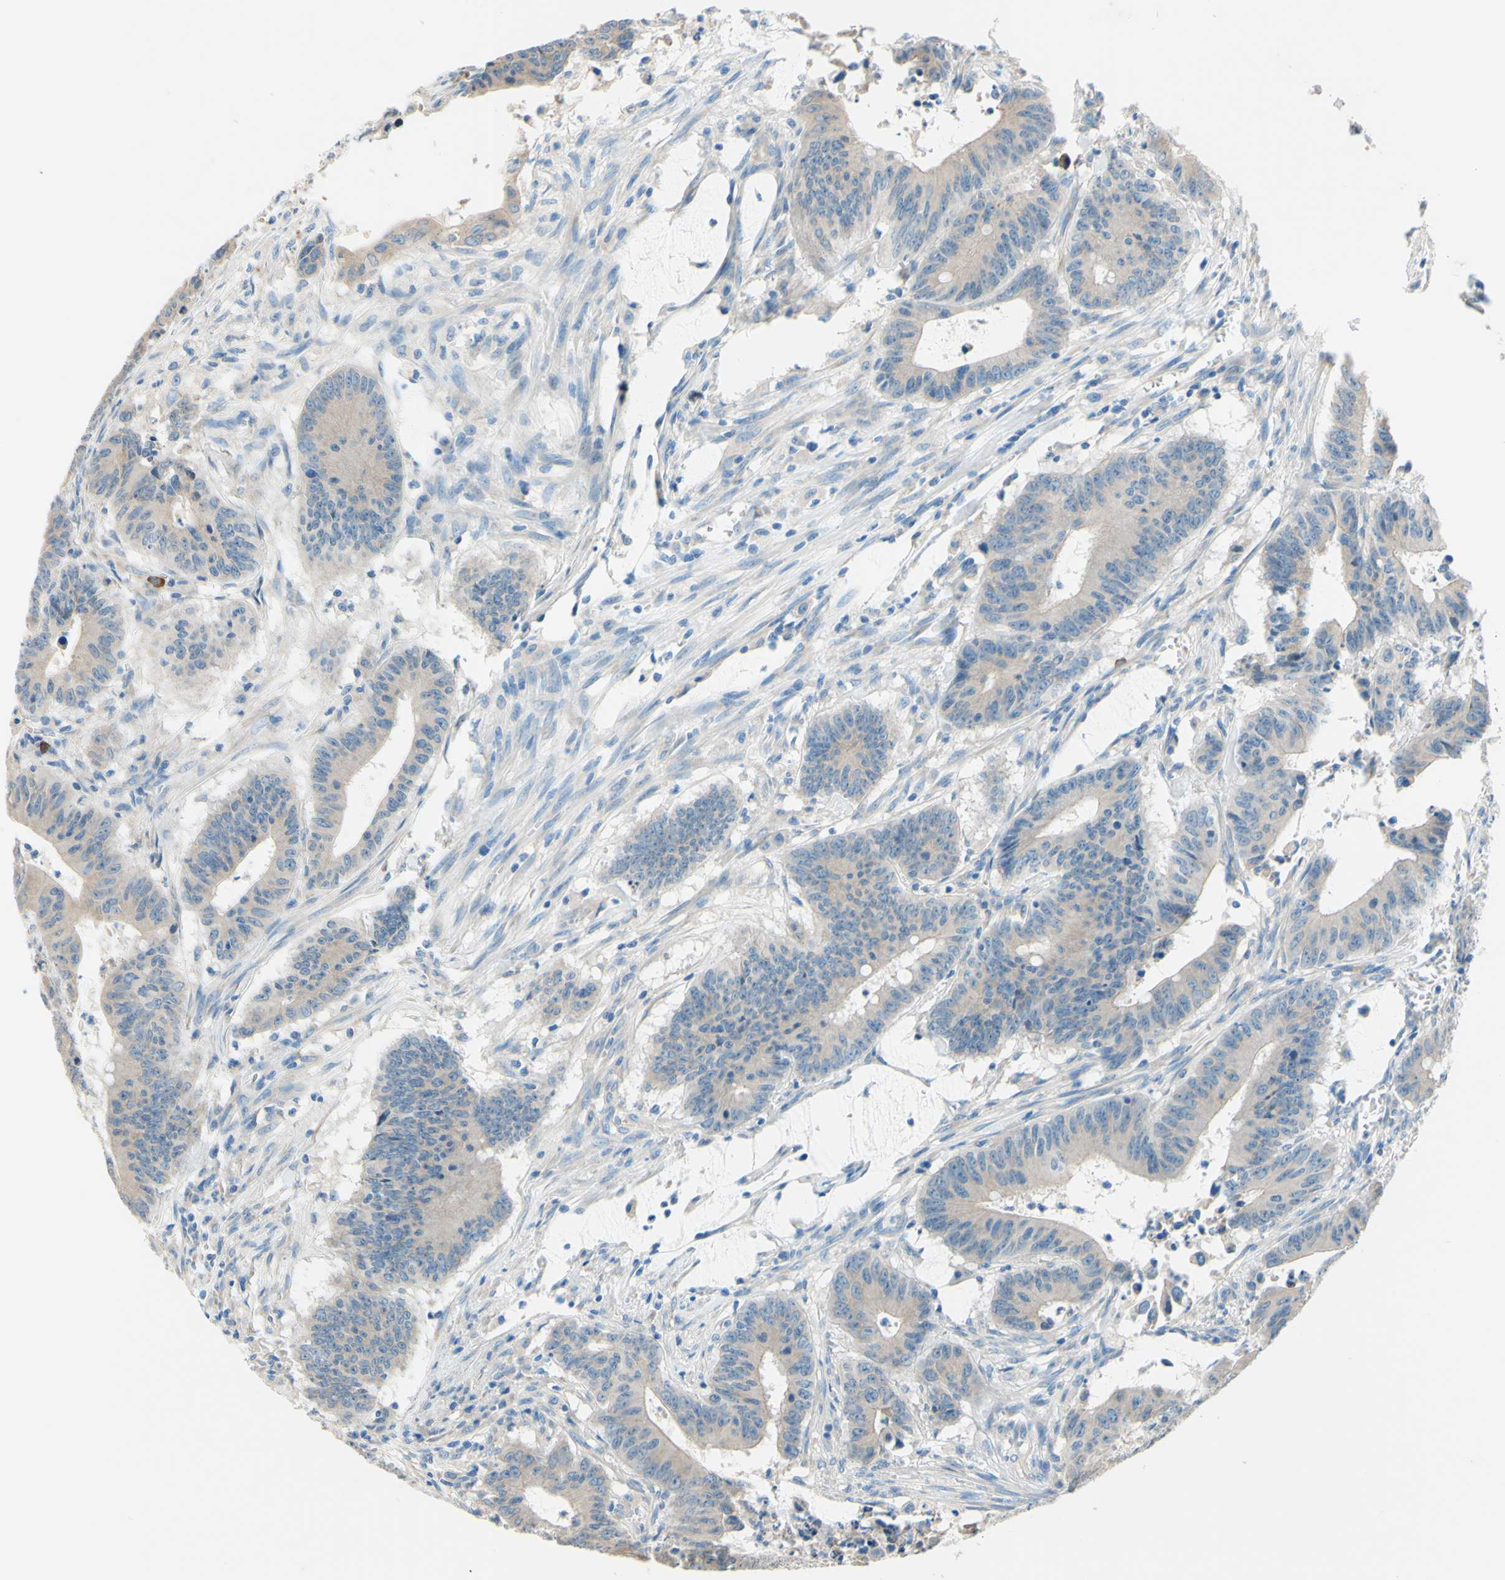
{"staining": {"intensity": "weak", "quantity": ">75%", "location": "cytoplasmic/membranous"}, "tissue": "colorectal cancer", "cell_type": "Tumor cells", "image_type": "cancer", "snomed": [{"axis": "morphology", "description": "Adenocarcinoma, NOS"}, {"axis": "topography", "description": "Colon"}], "caption": "Protein expression analysis of human colorectal adenocarcinoma reveals weak cytoplasmic/membranous expression in about >75% of tumor cells.", "gene": "PASD1", "patient": {"sex": "male", "age": 45}}